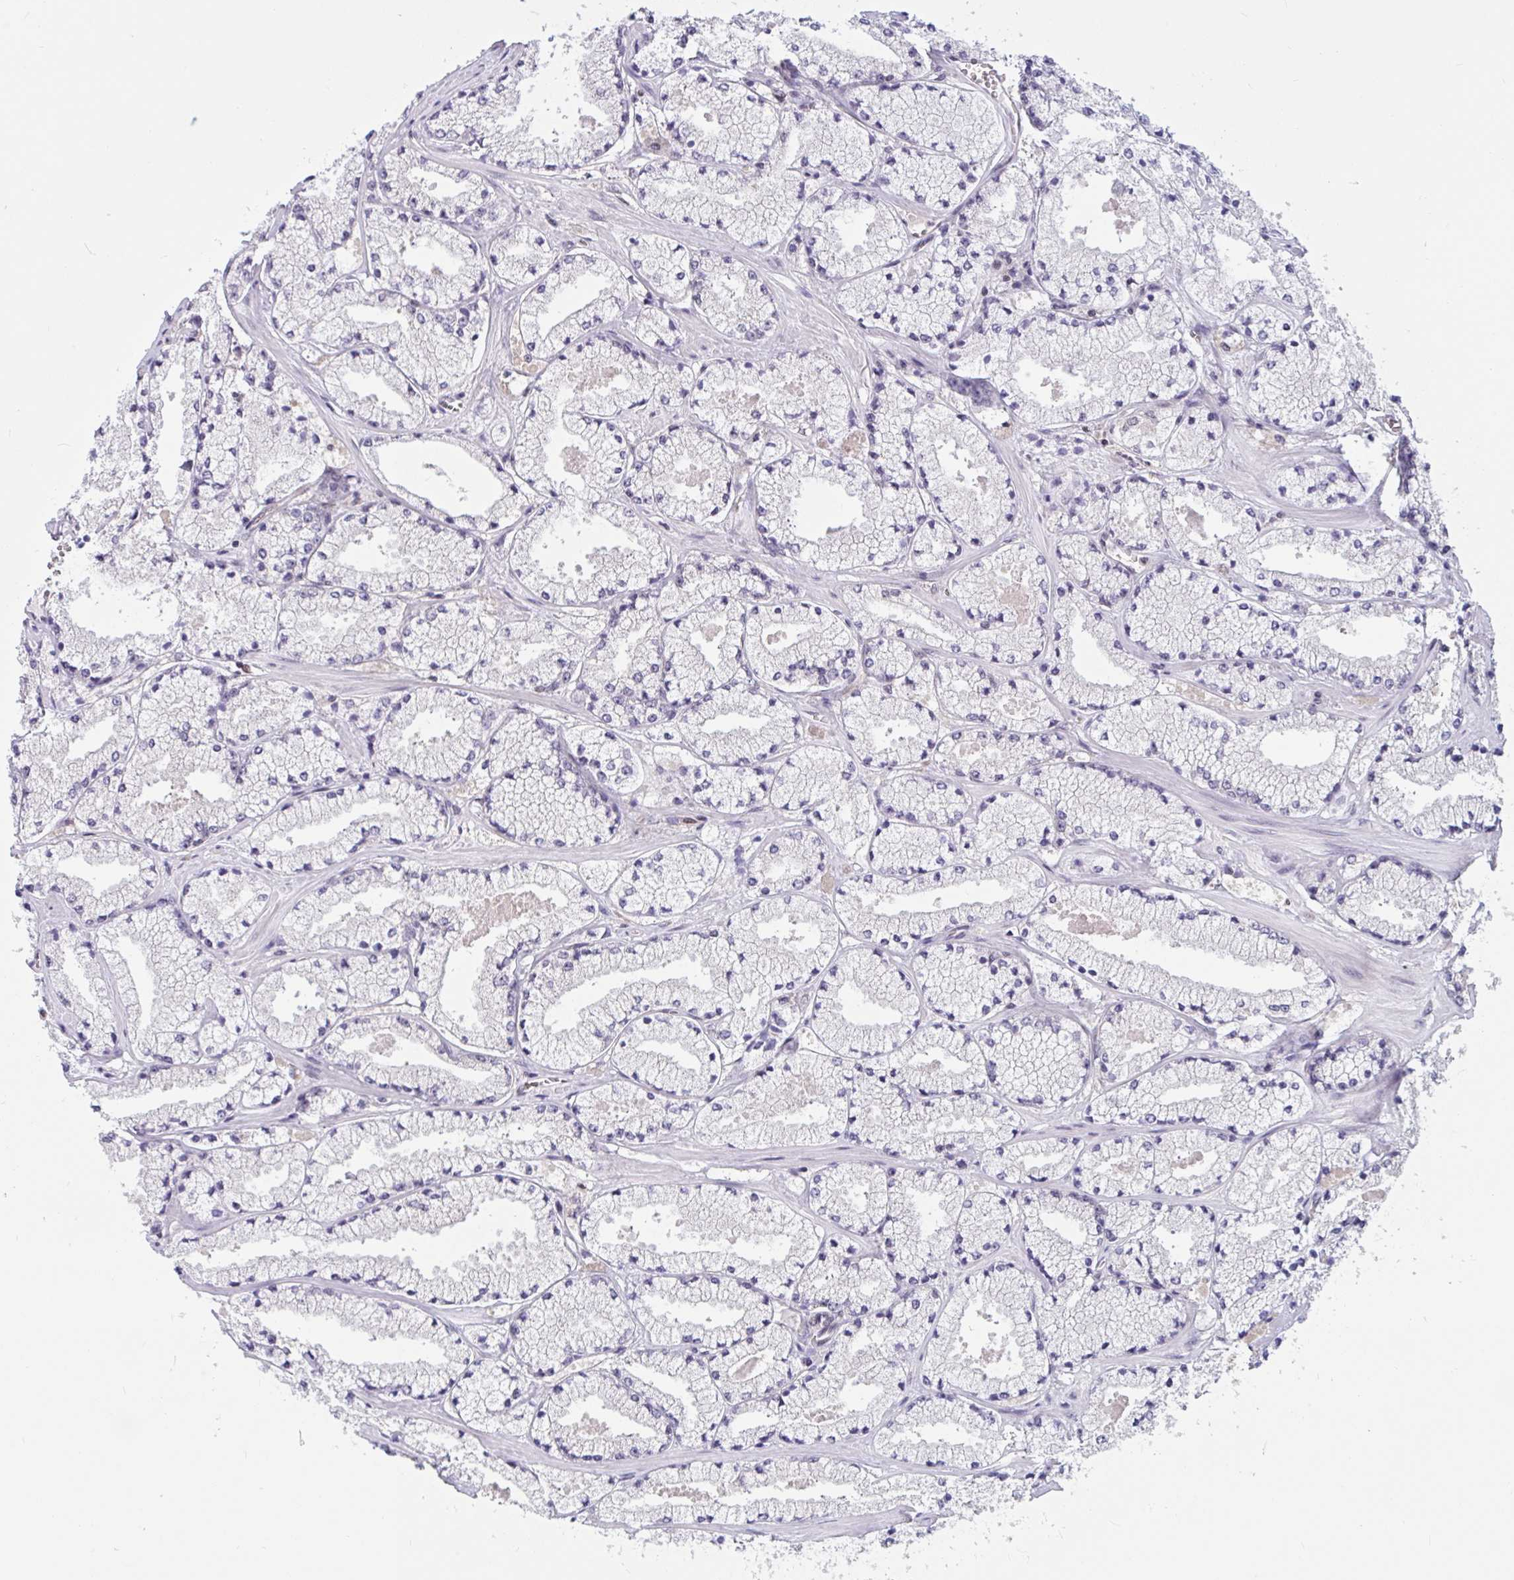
{"staining": {"intensity": "negative", "quantity": "none", "location": "none"}, "tissue": "prostate cancer", "cell_type": "Tumor cells", "image_type": "cancer", "snomed": [{"axis": "morphology", "description": "Adenocarcinoma, High grade"}, {"axis": "topography", "description": "Prostate"}], "caption": "This image is of prostate cancer (high-grade adenocarcinoma) stained with immunohistochemistry (IHC) to label a protein in brown with the nuclei are counter-stained blue. There is no expression in tumor cells.", "gene": "TSN", "patient": {"sex": "male", "age": 63}}